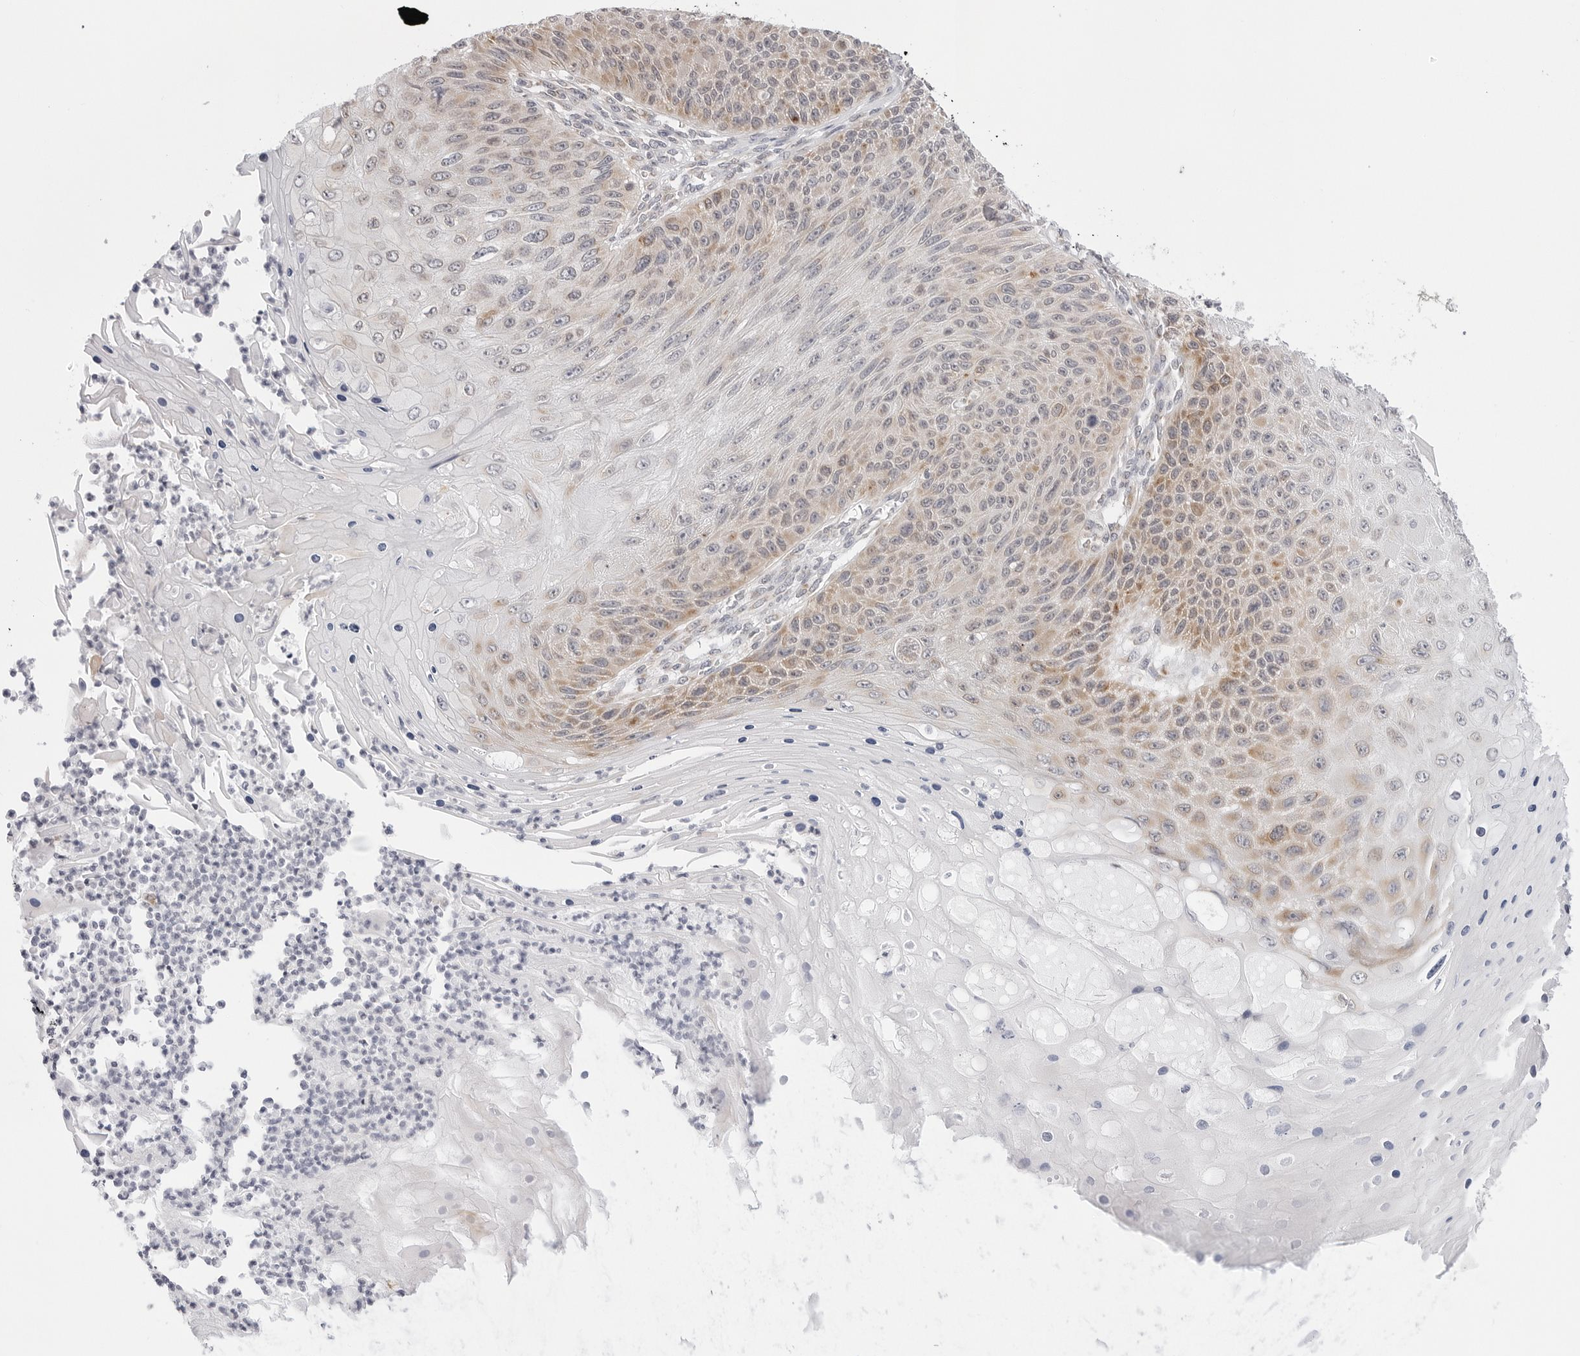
{"staining": {"intensity": "weak", "quantity": "25%-75%", "location": "cytoplasmic/membranous"}, "tissue": "skin cancer", "cell_type": "Tumor cells", "image_type": "cancer", "snomed": [{"axis": "morphology", "description": "Squamous cell carcinoma, NOS"}, {"axis": "topography", "description": "Skin"}], "caption": "Immunohistochemical staining of skin cancer reveals low levels of weak cytoplasmic/membranous staining in about 25%-75% of tumor cells.", "gene": "RPN1", "patient": {"sex": "female", "age": 88}}